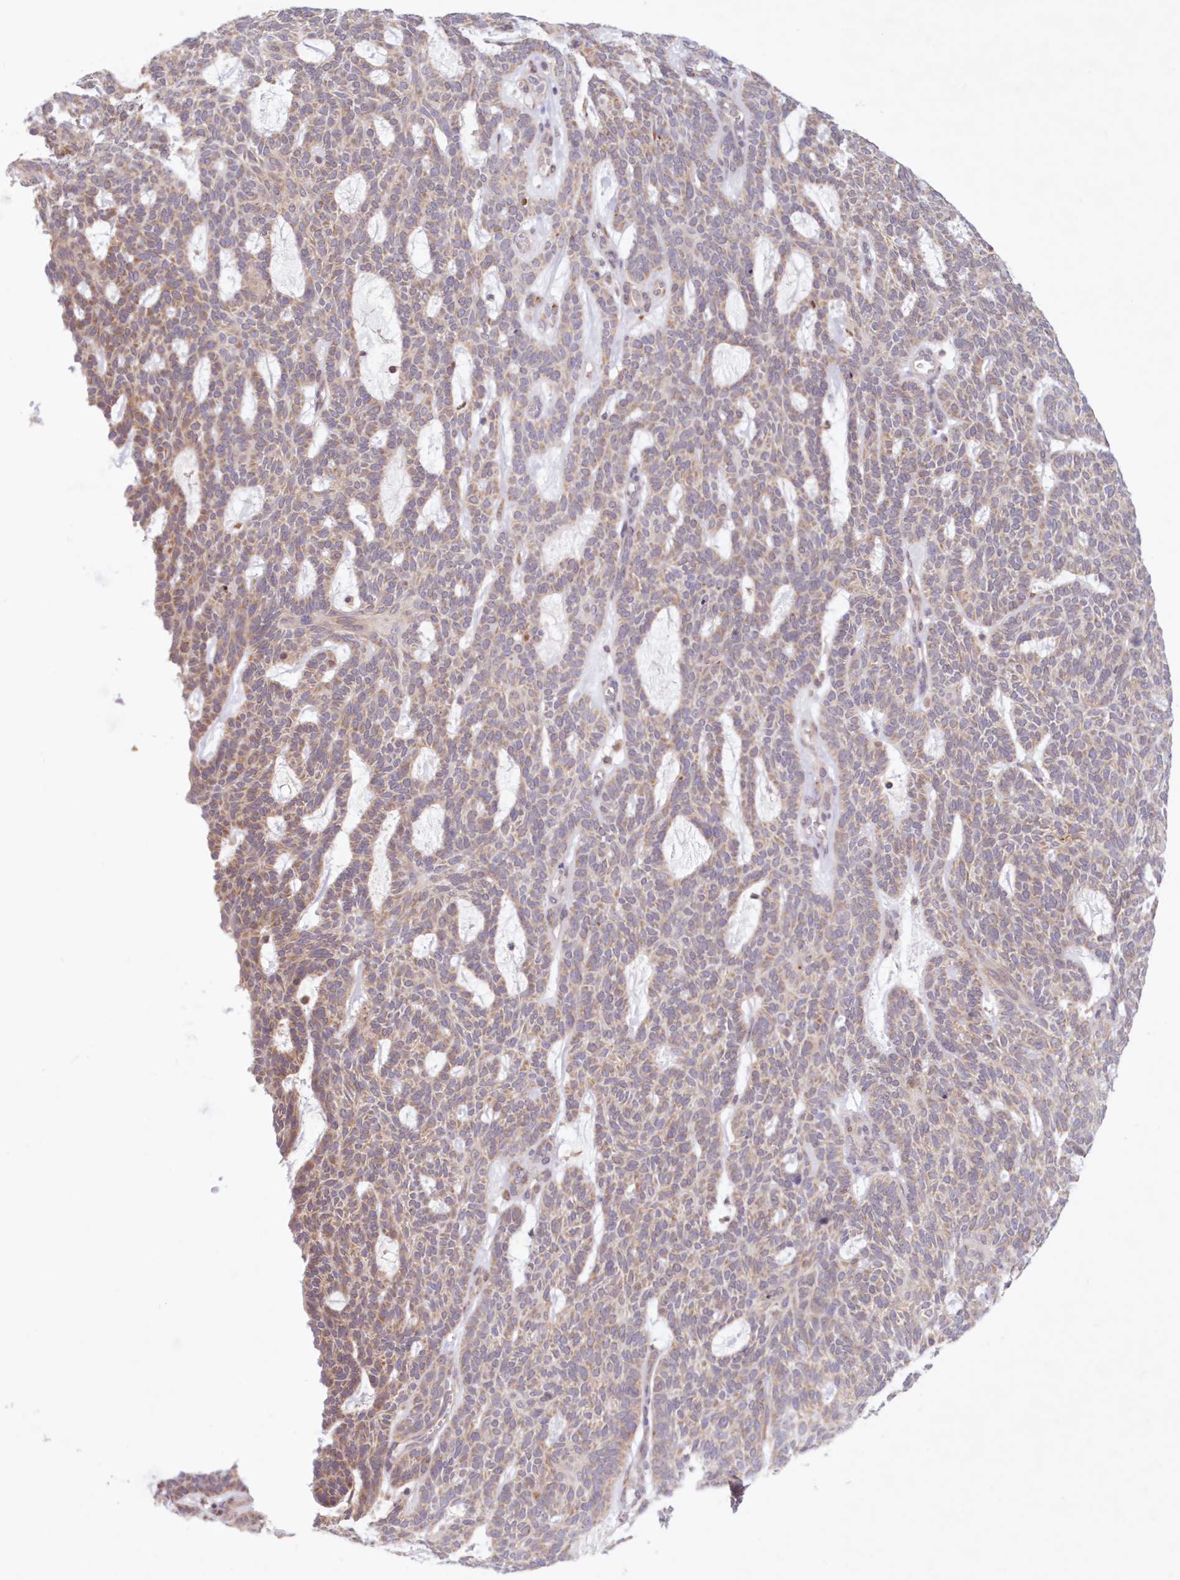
{"staining": {"intensity": "moderate", "quantity": "25%-75%", "location": "cytoplasmic/membranous"}, "tissue": "skin cancer", "cell_type": "Tumor cells", "image_type": "cancer", "snomed": [{"axis": "morphology", "description": "Squamous cell carcinoma, NOS"}, {"axis": "topography", "description": "Skin"}], "caption": "Protein expression analysis of human skin cancer reveals moderate cytoplasmic/membranous staining in about 25%-75% of tumor cells.", "gene": "PCYOX1L", "patient": {"sex": "female", "age": 90}}